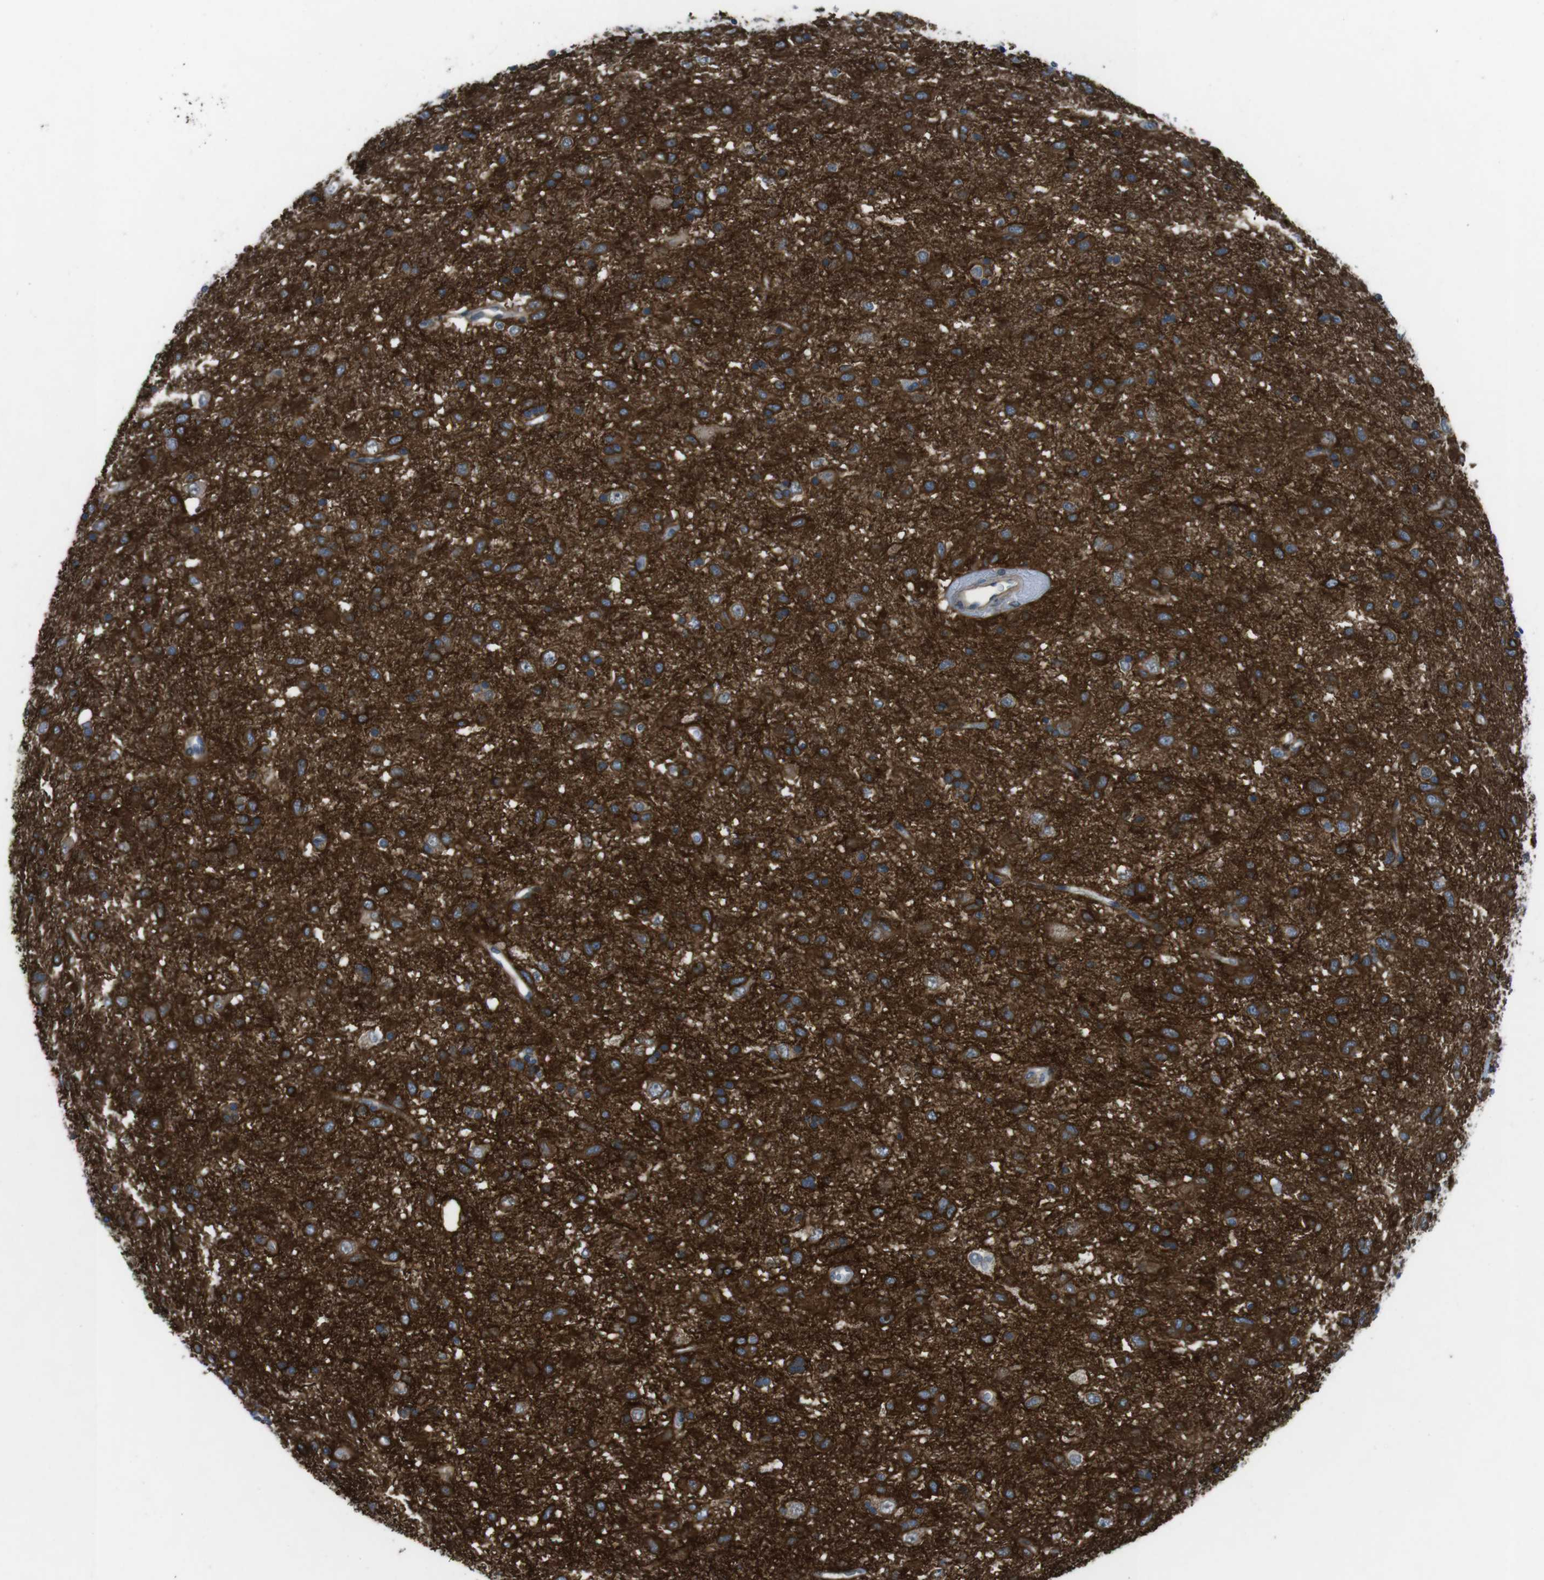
{"staining": {"intensity": "strong", "quantity": ">75%", "location": "cytoplasmic/membranous"}, "tissue": "glioma", "cell_type": "Tumor cells", "image_type": "cancer", "snomed": [{"axis": "morphology", "description": "Glioma, malignant, Low grade"}, {"axis": "topography", "description": "Brain"}], "caption": "Immunohistochemical staining of human glioma demonstrates strong cytoplasmic/membranous protein positivity in approximately >75% of tumor cells.", "gene": "ANK2", "patient": {"sex": "male", "age": 77}}